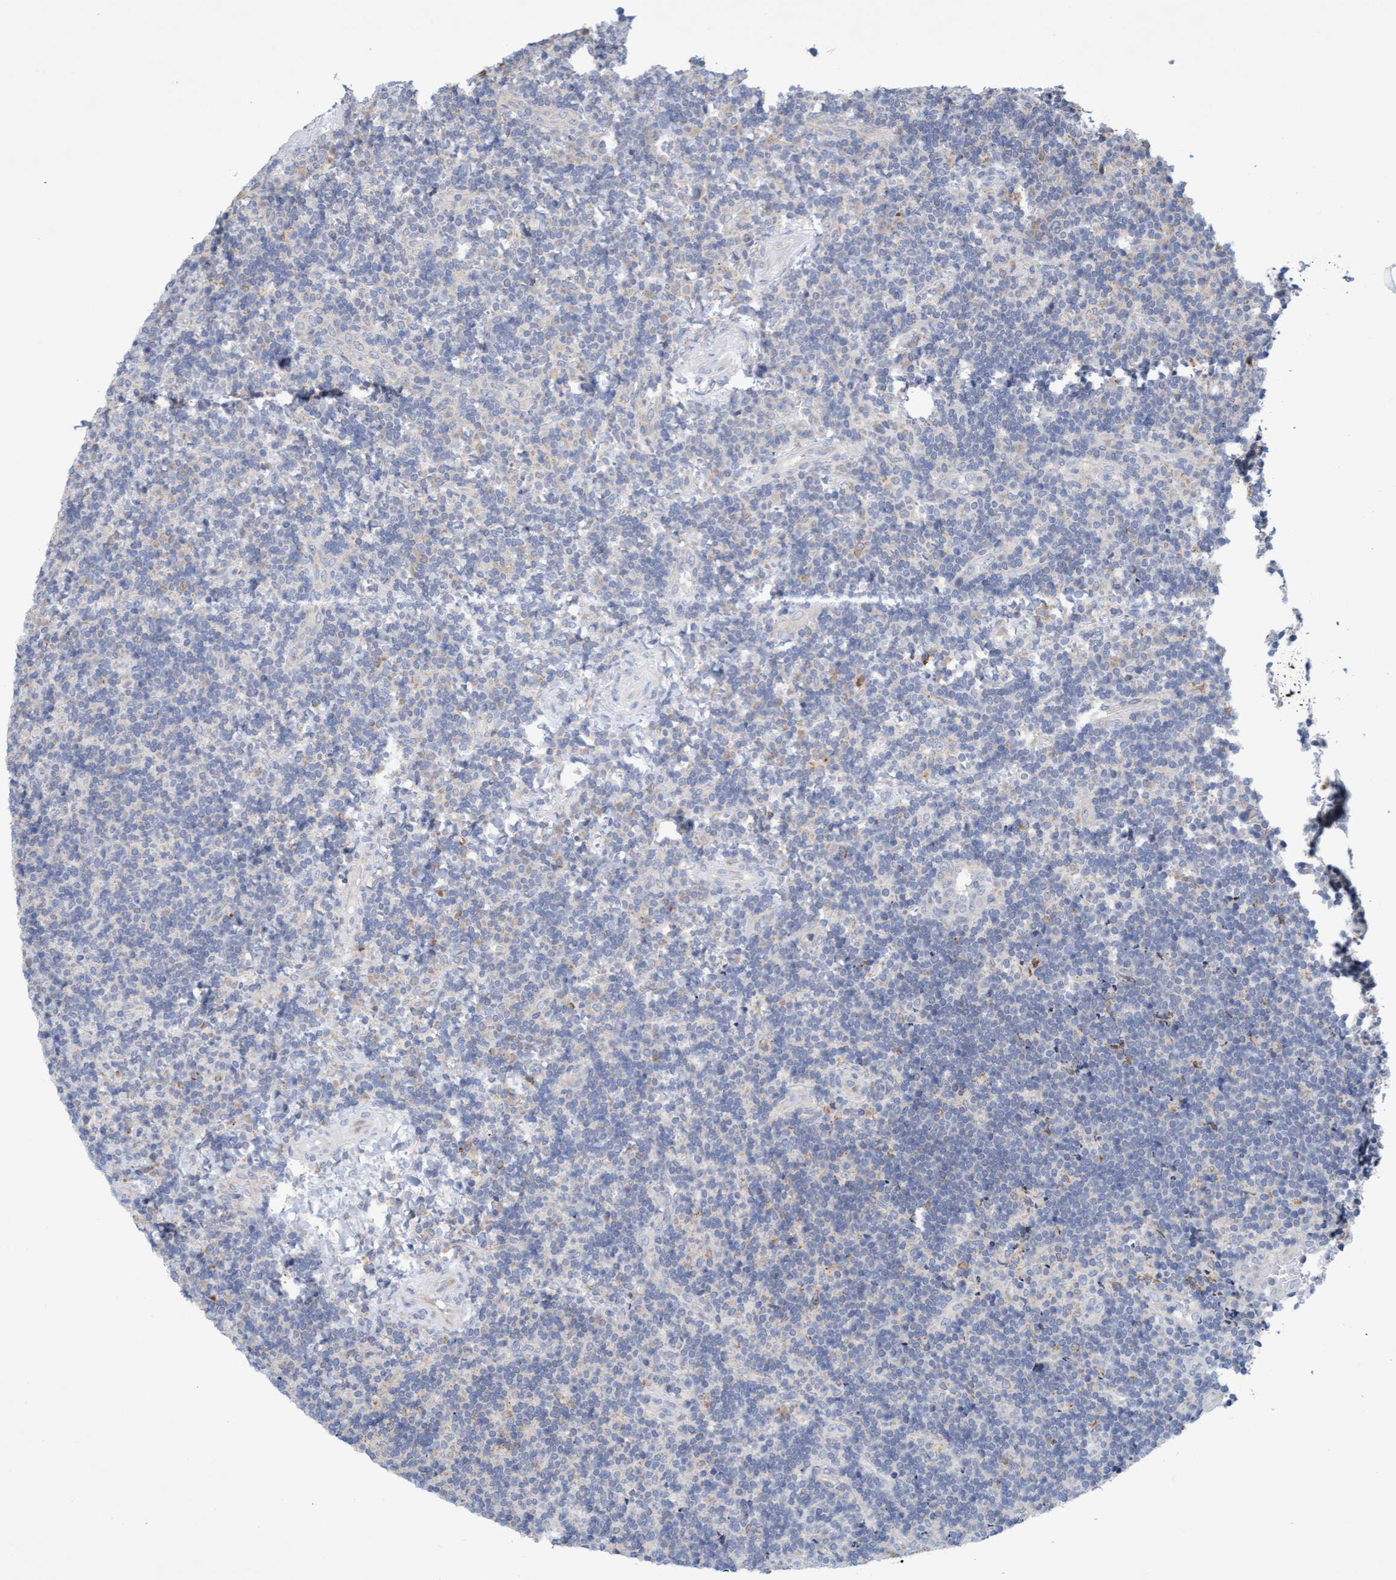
{"staining": {"intensity": "negative", "quantity": "none", "location": "none"}, "tissue": "lymphoma", "cell_type": "Tumor cells", "image_type": "cancer", "snomed": [{"axis": "morphology", "description": "Malignant lymphoma, non-Hodgkin's type, High grade"}, {"axis": "topography", "description": "Tonsil"}], "caption": "Tumor cells show no significant positivity in lymphoma.", "gene": "SLC28A3", "patient": {"sex": "female", "age": 36}}